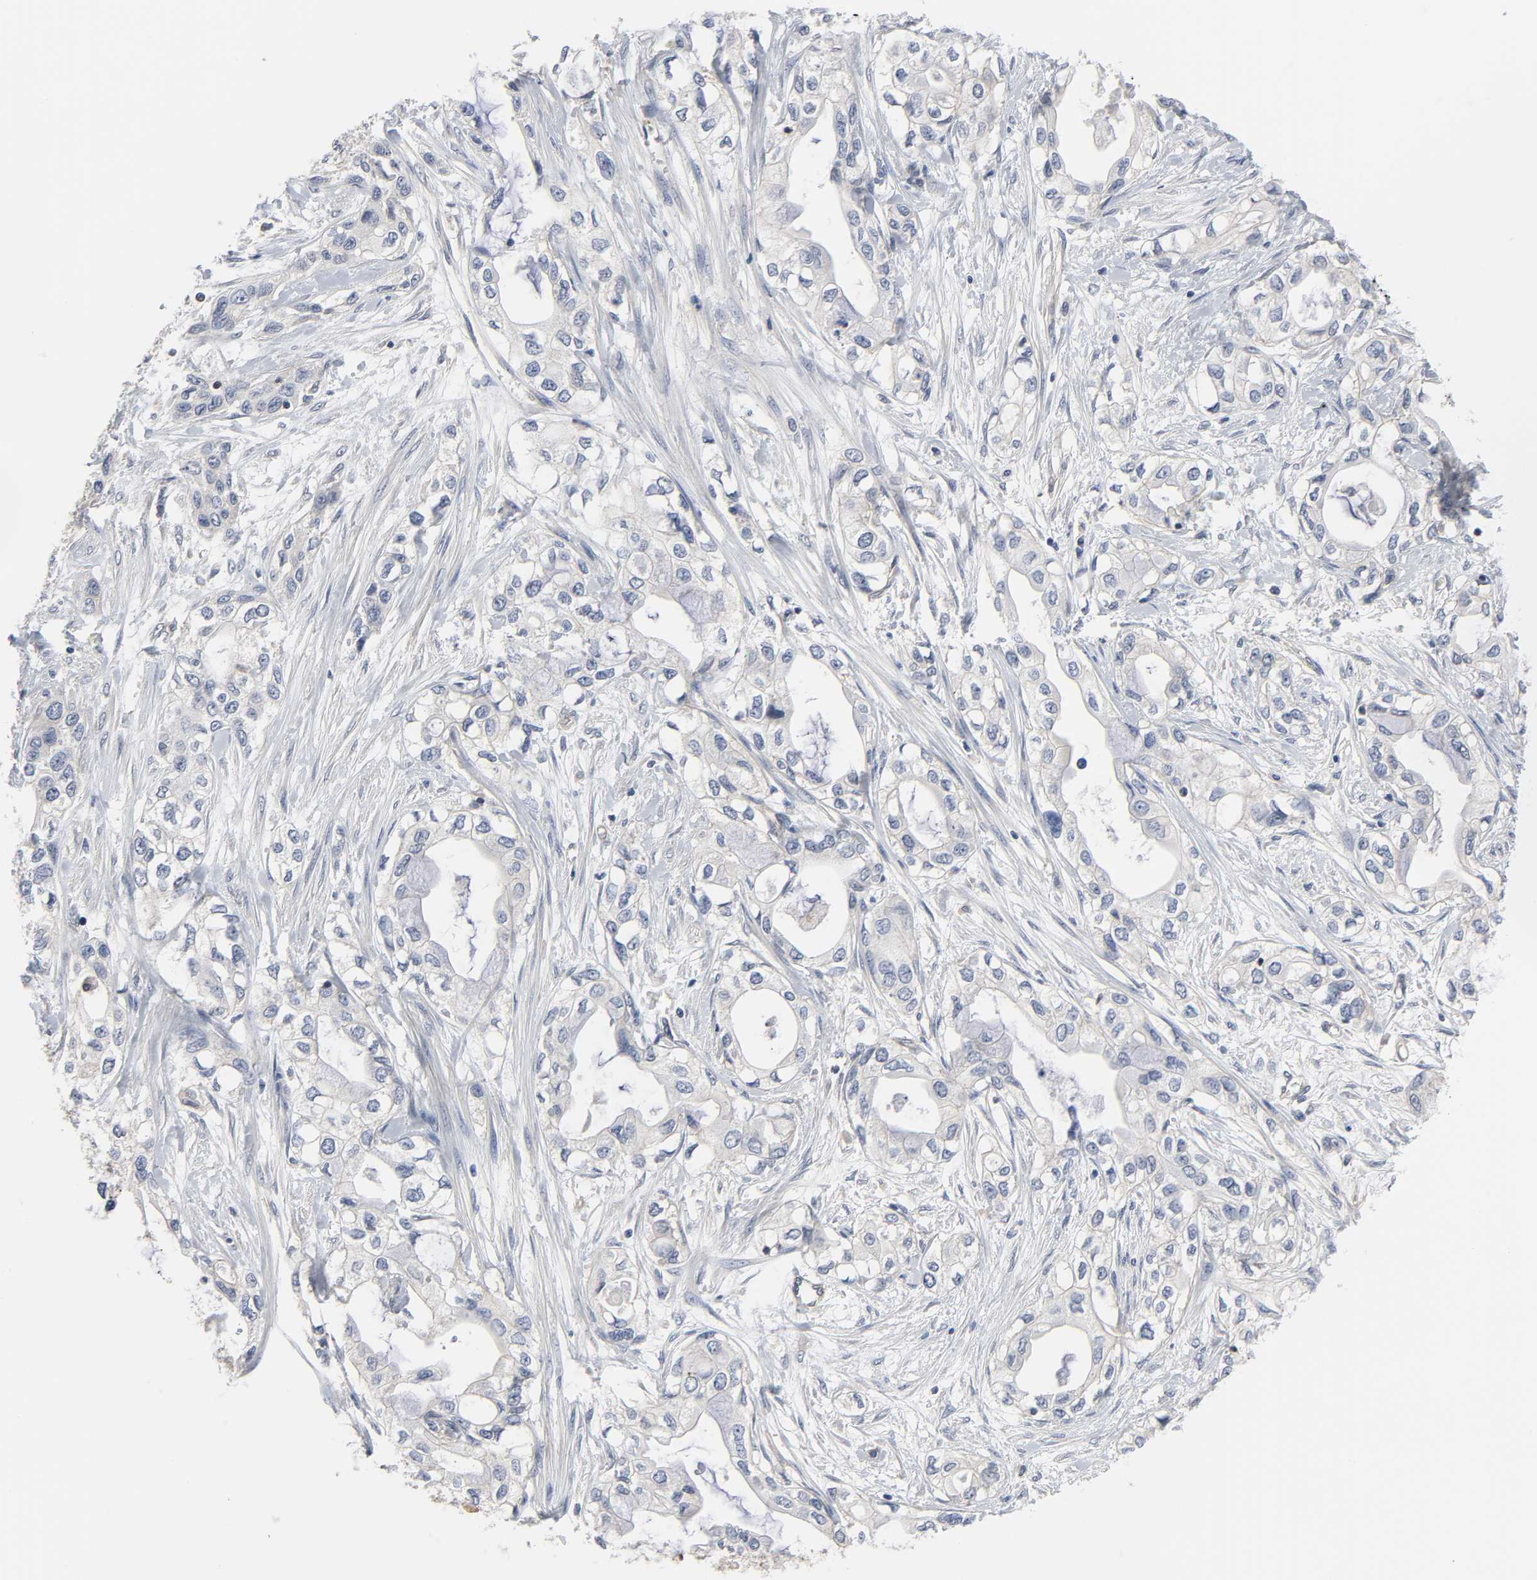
{"staining": {"intensity": "weak", "quantity": "<25%", "location": "cytoplasmic/membranous"}, "tissue": "pancreatic cancer", "cell_type": "Tumor cells", "image_type": "cancer", "snomed": [{"axis": "morphology", "description": "Adenocarcinoma, NOS"}, {"axis": "topography", "description": "Pancreas"}], "caption": "DAB immunohistochemical staining of pancreatic cancer (adenocarcinoma) exhibits no significant expression in tumor cells.", "gene": "DDX10", "patient": {"sex": "female", "age": 70}}